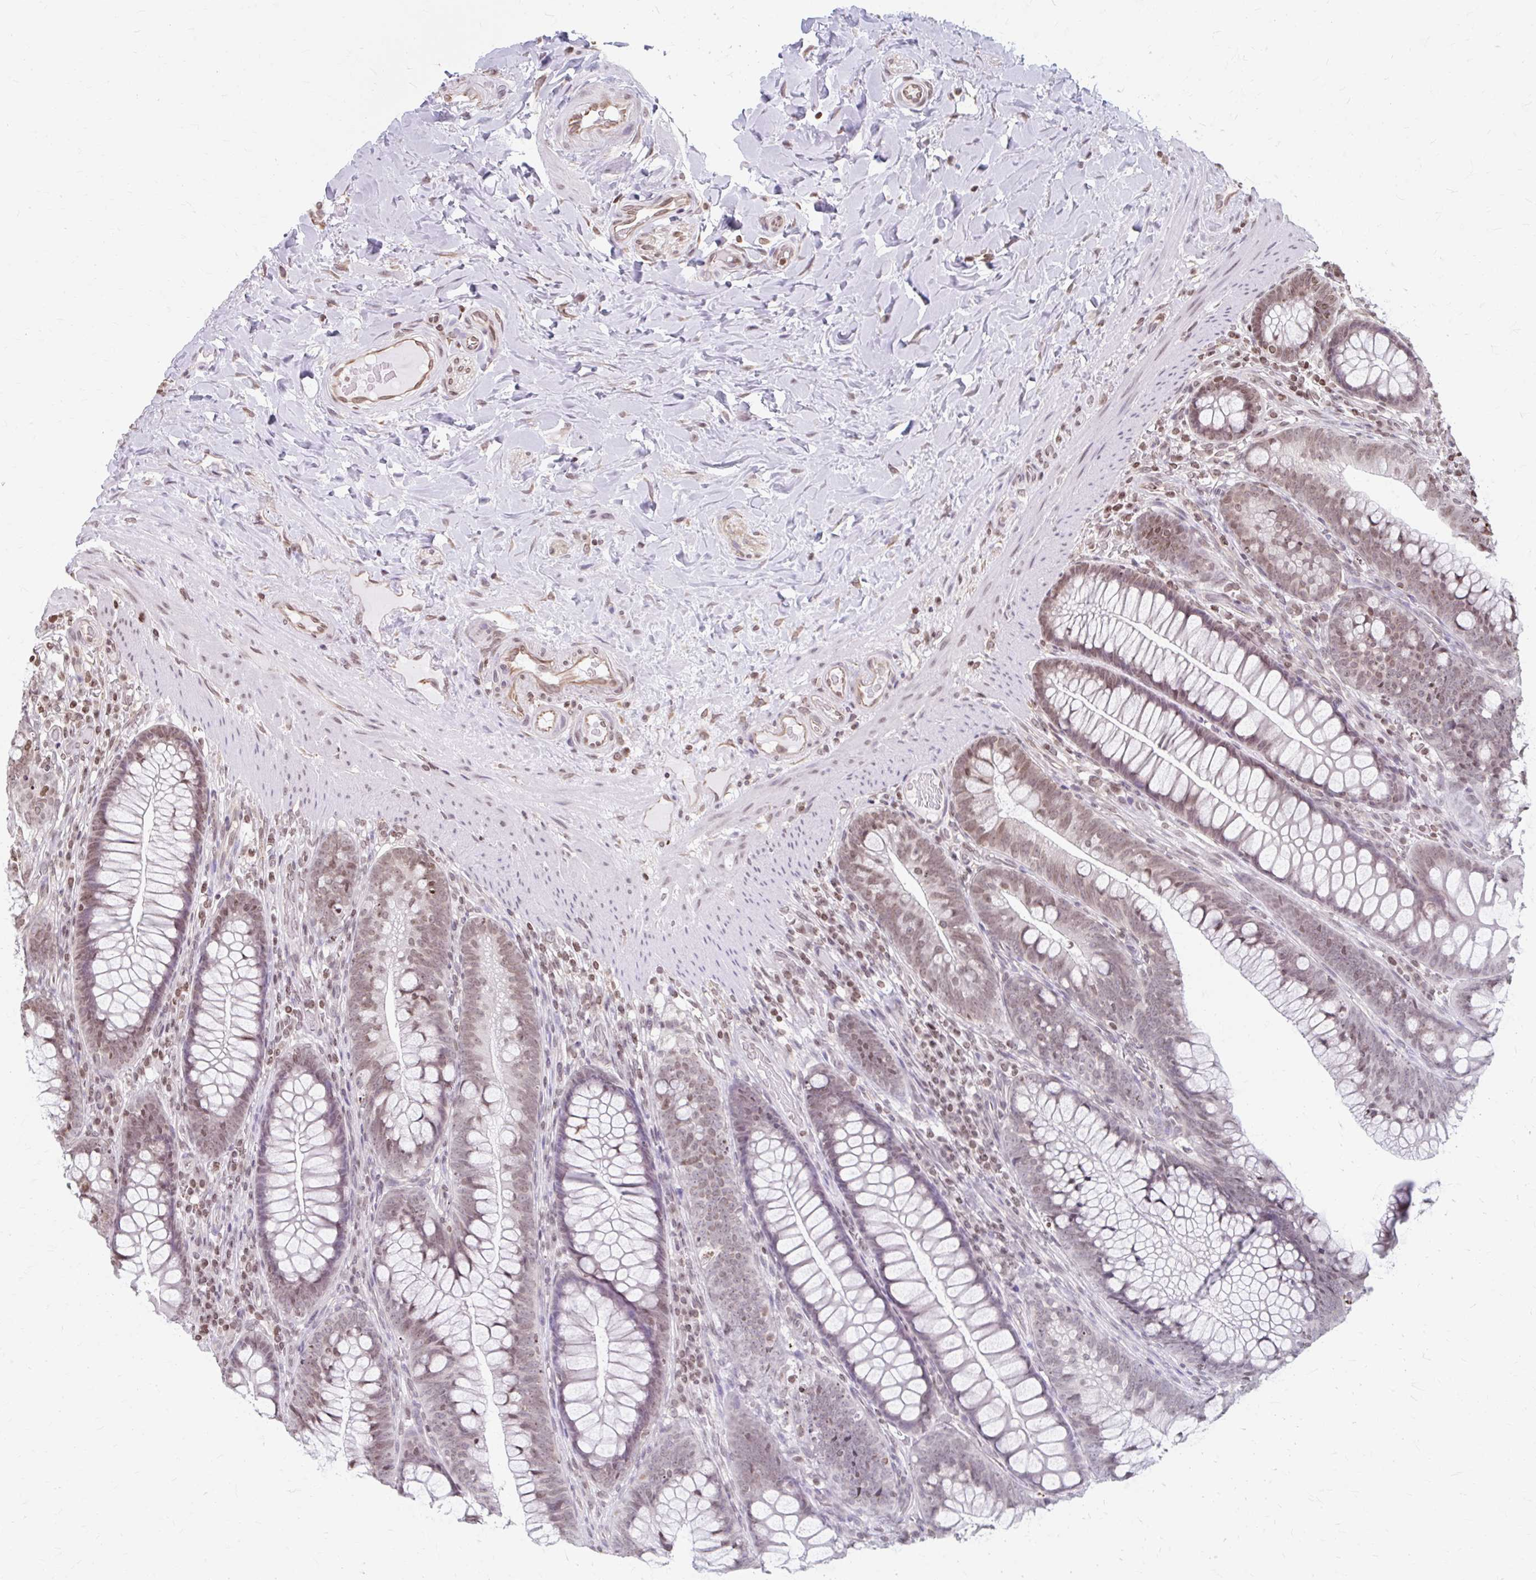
{"staining": {"intensity": "moderate", "quantity": ">75%", "location": "nuclear"}, "tissue": "colon", "cell_type": "Endothelial cells", "image_type": "normal", "snomed": [{"axis": "morphology", "description": "Normal tissue, NOS"}, {"axis": "morphology", "description": "Adenoma, NOS"}, {"axis": "topography", "description": "Soft tissue"}, {"axis": "topography", "description": "Colon"}], "caption": "Colon stained with a brown dye shows moderate nuclear positive expression in approximately >75% of endothelial cells.", "gene": "ORC3", "patient": {"sex": "male", "age": 47}}